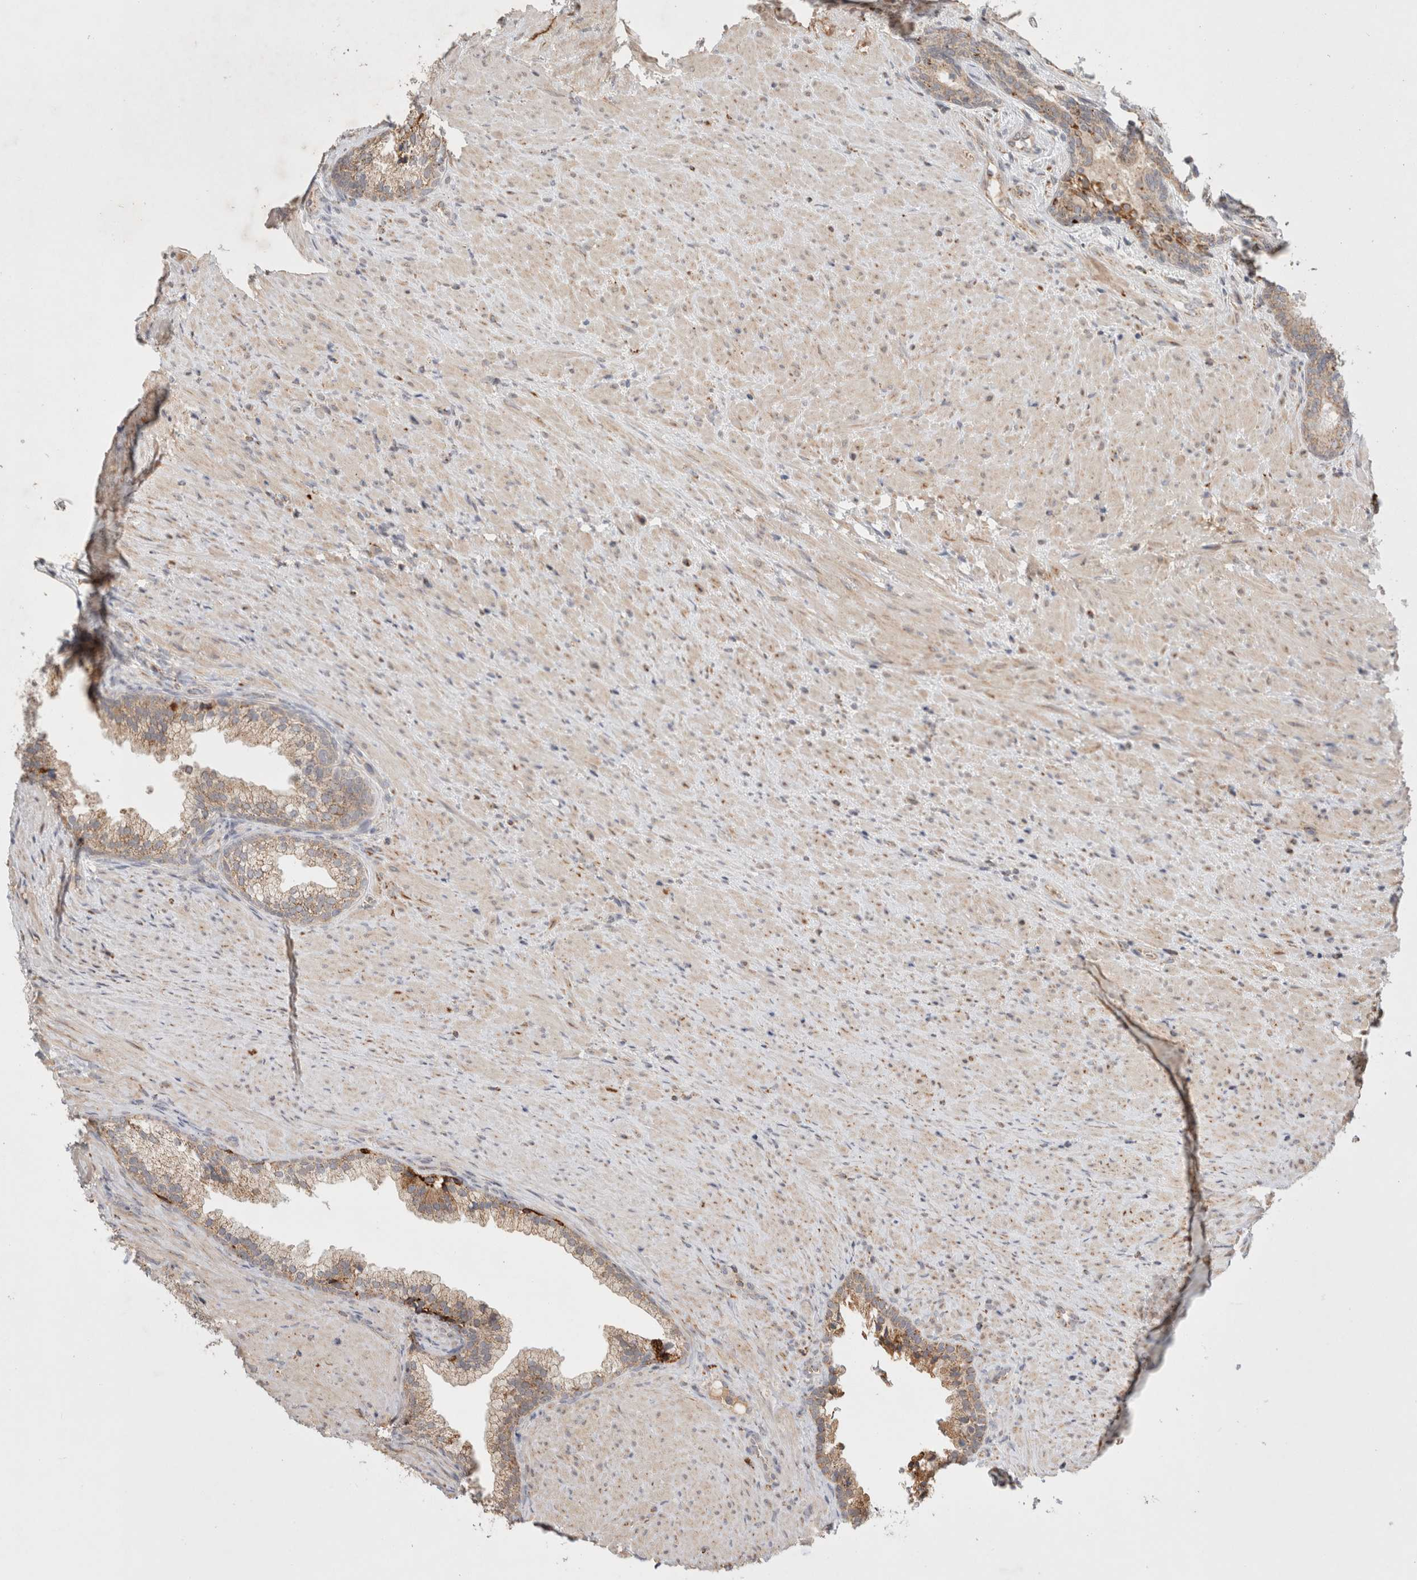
{"staining": {"intensity": "moderate", "quantity": ">75%", "location": "cytoplasmic/membranous"}, "tissue": "prostate", "cell_type": "Glandular cells", "image_type": "normal", "snomed": [{"axis": "morphology", "description": "Normal tissue, NOS"}, {"axis": "topography", "description": "Prostate"}], "caption": "Immunohistochemistry (IHC) of unremarkable prostate reveals medium levels of moderate cytoplasmic/membranous positivity in about >75% of glandular cells.", "gene": "HROB", "patient": {"sex": "male", "age": 76}}